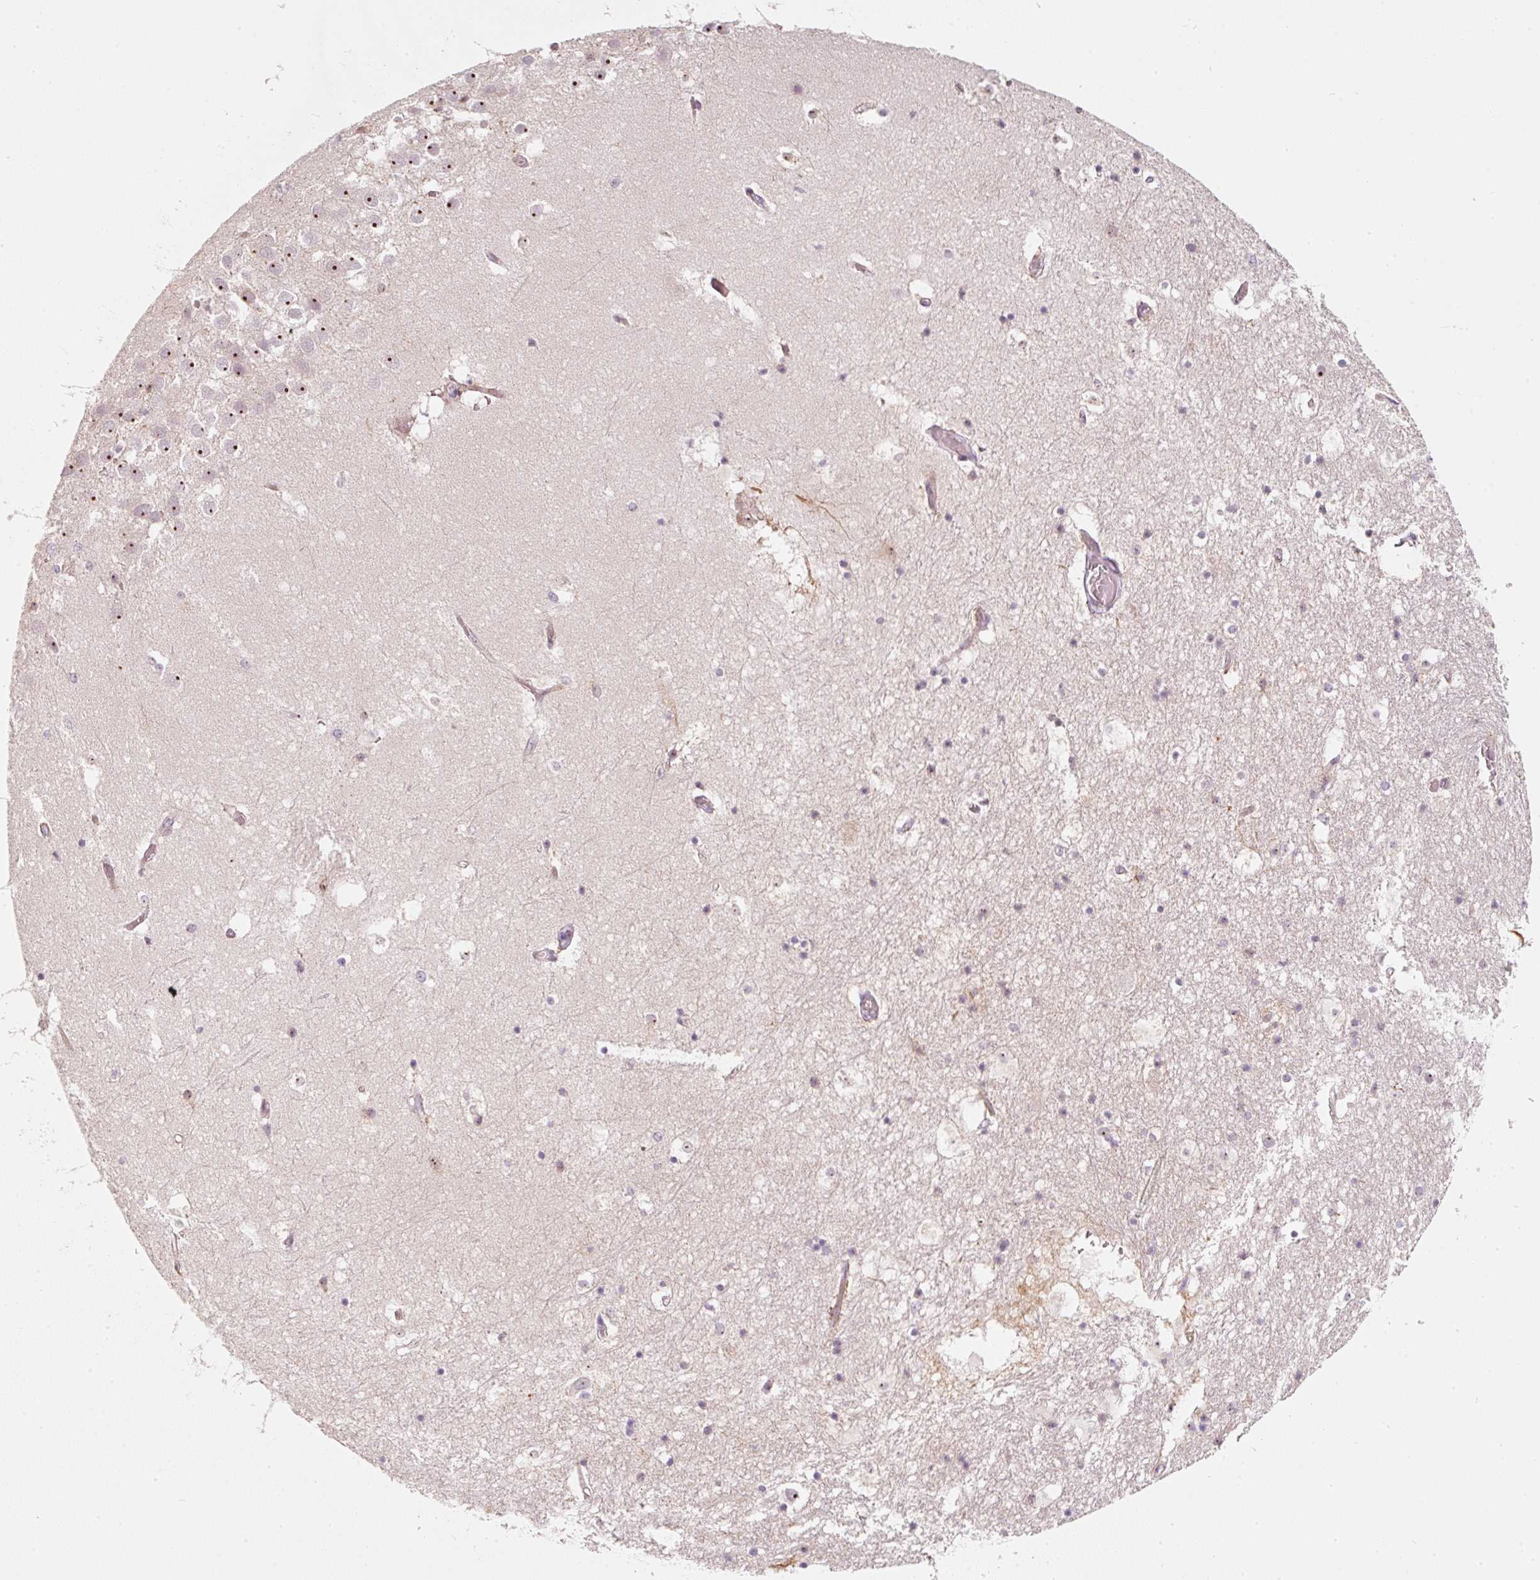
{"staining": {"intensity": "negative", "quantity": "none", "location": "none"}, "tissue": "hippocampus", "cell_type": "Glial cells", "image_type": "normal", "snomed": [{"axis": "morphology", "description": "Normal tissue, NOS"}, {"axis": "topography", "description": "Hippocampus"}], "caption": "Immunohistochemistry photomicrograph of normal human hippocampus stained for a protein (brown), which reveals no expression in glial cells.", "gene": "MXRA8", "patient": {"sex": "female", "age": 52}}